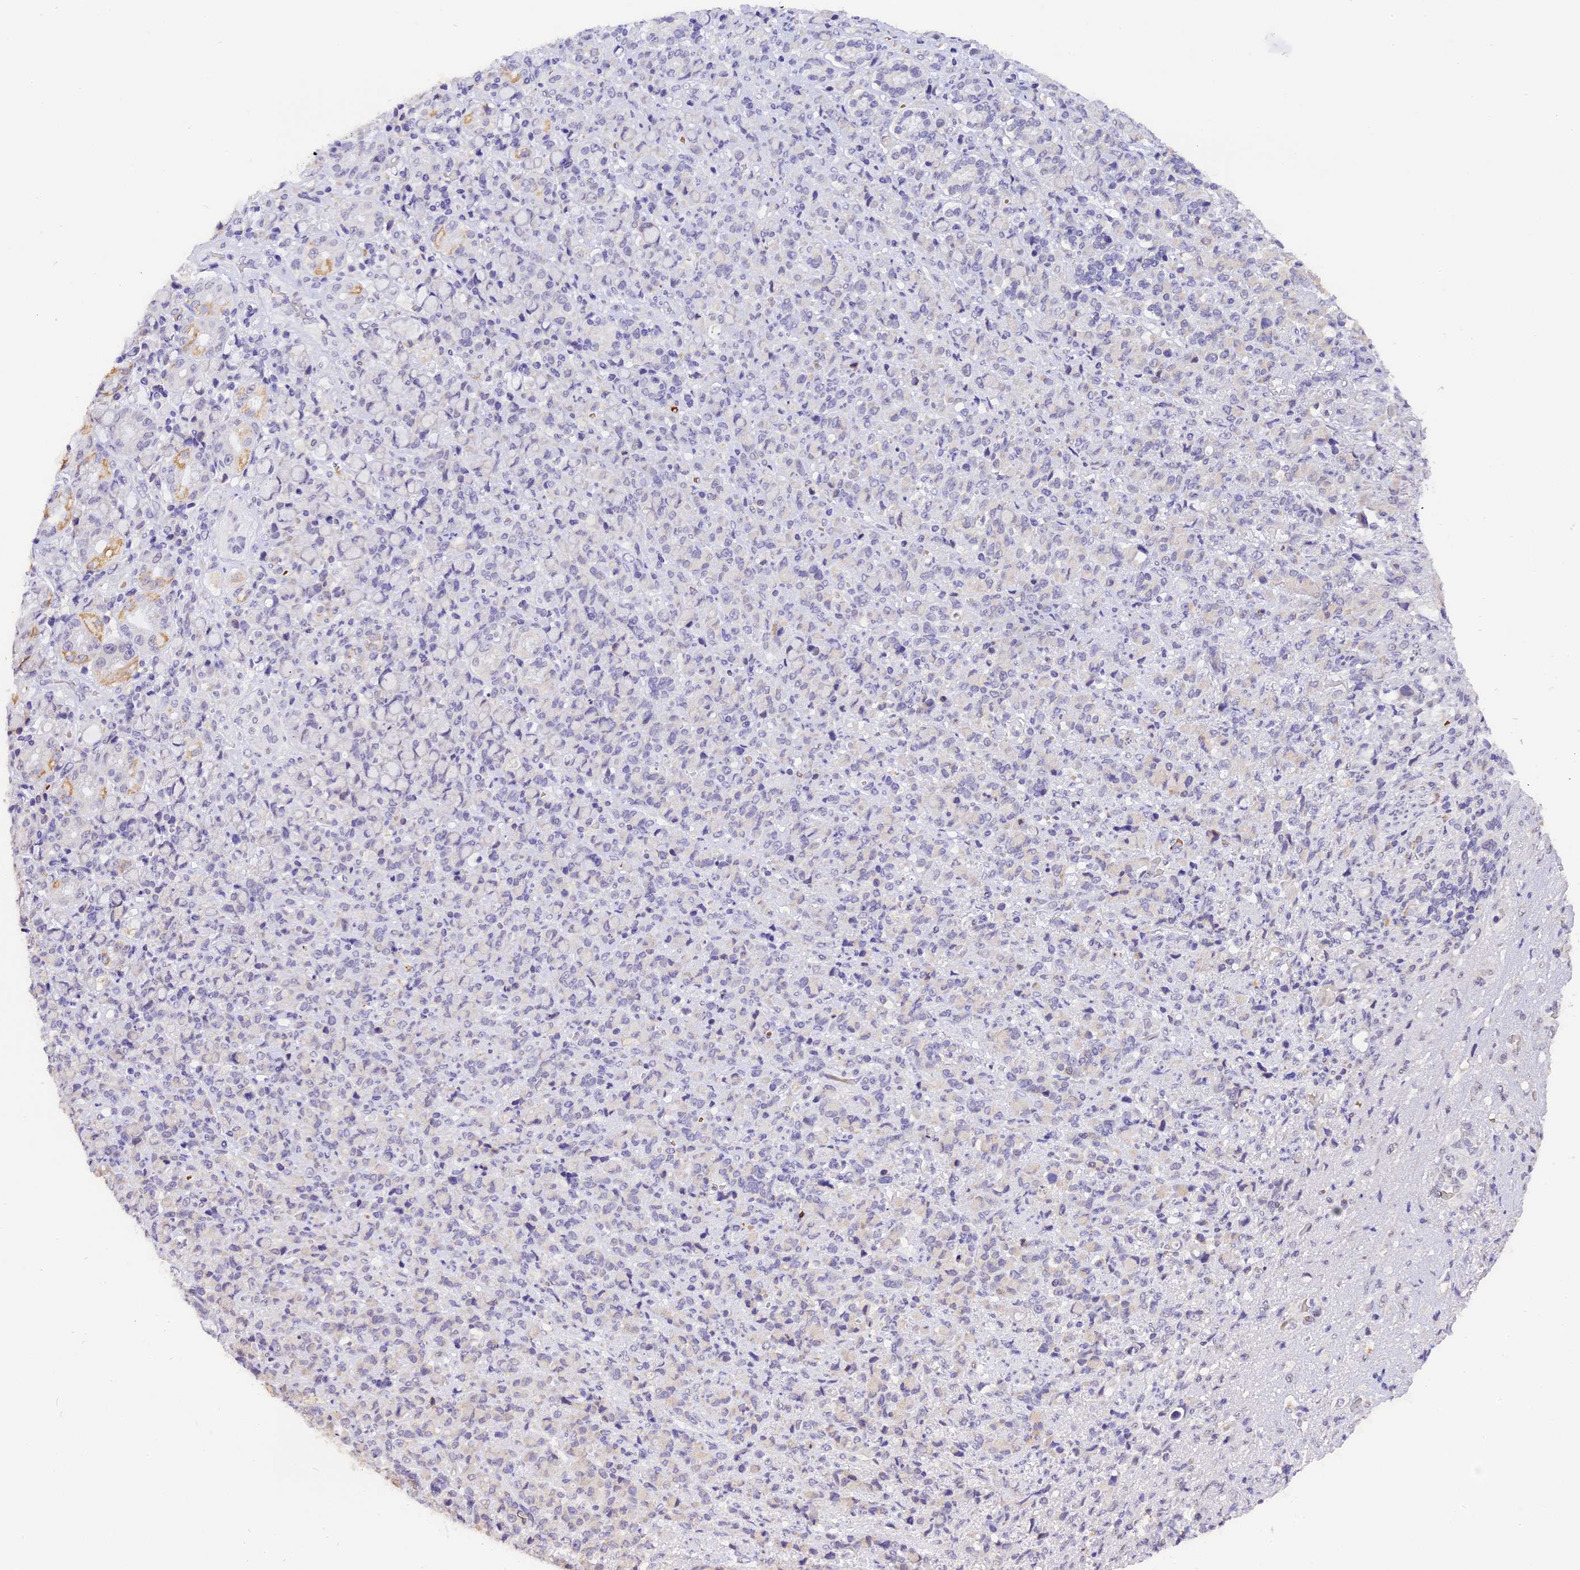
{"staining": {"intensity": "negative", "quantity": "none", "location": "none"}, "tissue": "stomach cancer", "cell_type": "Tumor cells", "image_type": "cancer", "snomed": [{"axis": "morphology", "description": "Normal tissue, NOS"}, {"axis": "morphology", "description": "Adenocarcinoma, NOS"}, {"axis": "topography", "description": "Stomach"}], "caption": "Stomach cancer was stained to show a protein in brown. There is no significant expression in tumor cells.", "gene": "AHSP", "patient": {"sex": "female", "age": 79}}